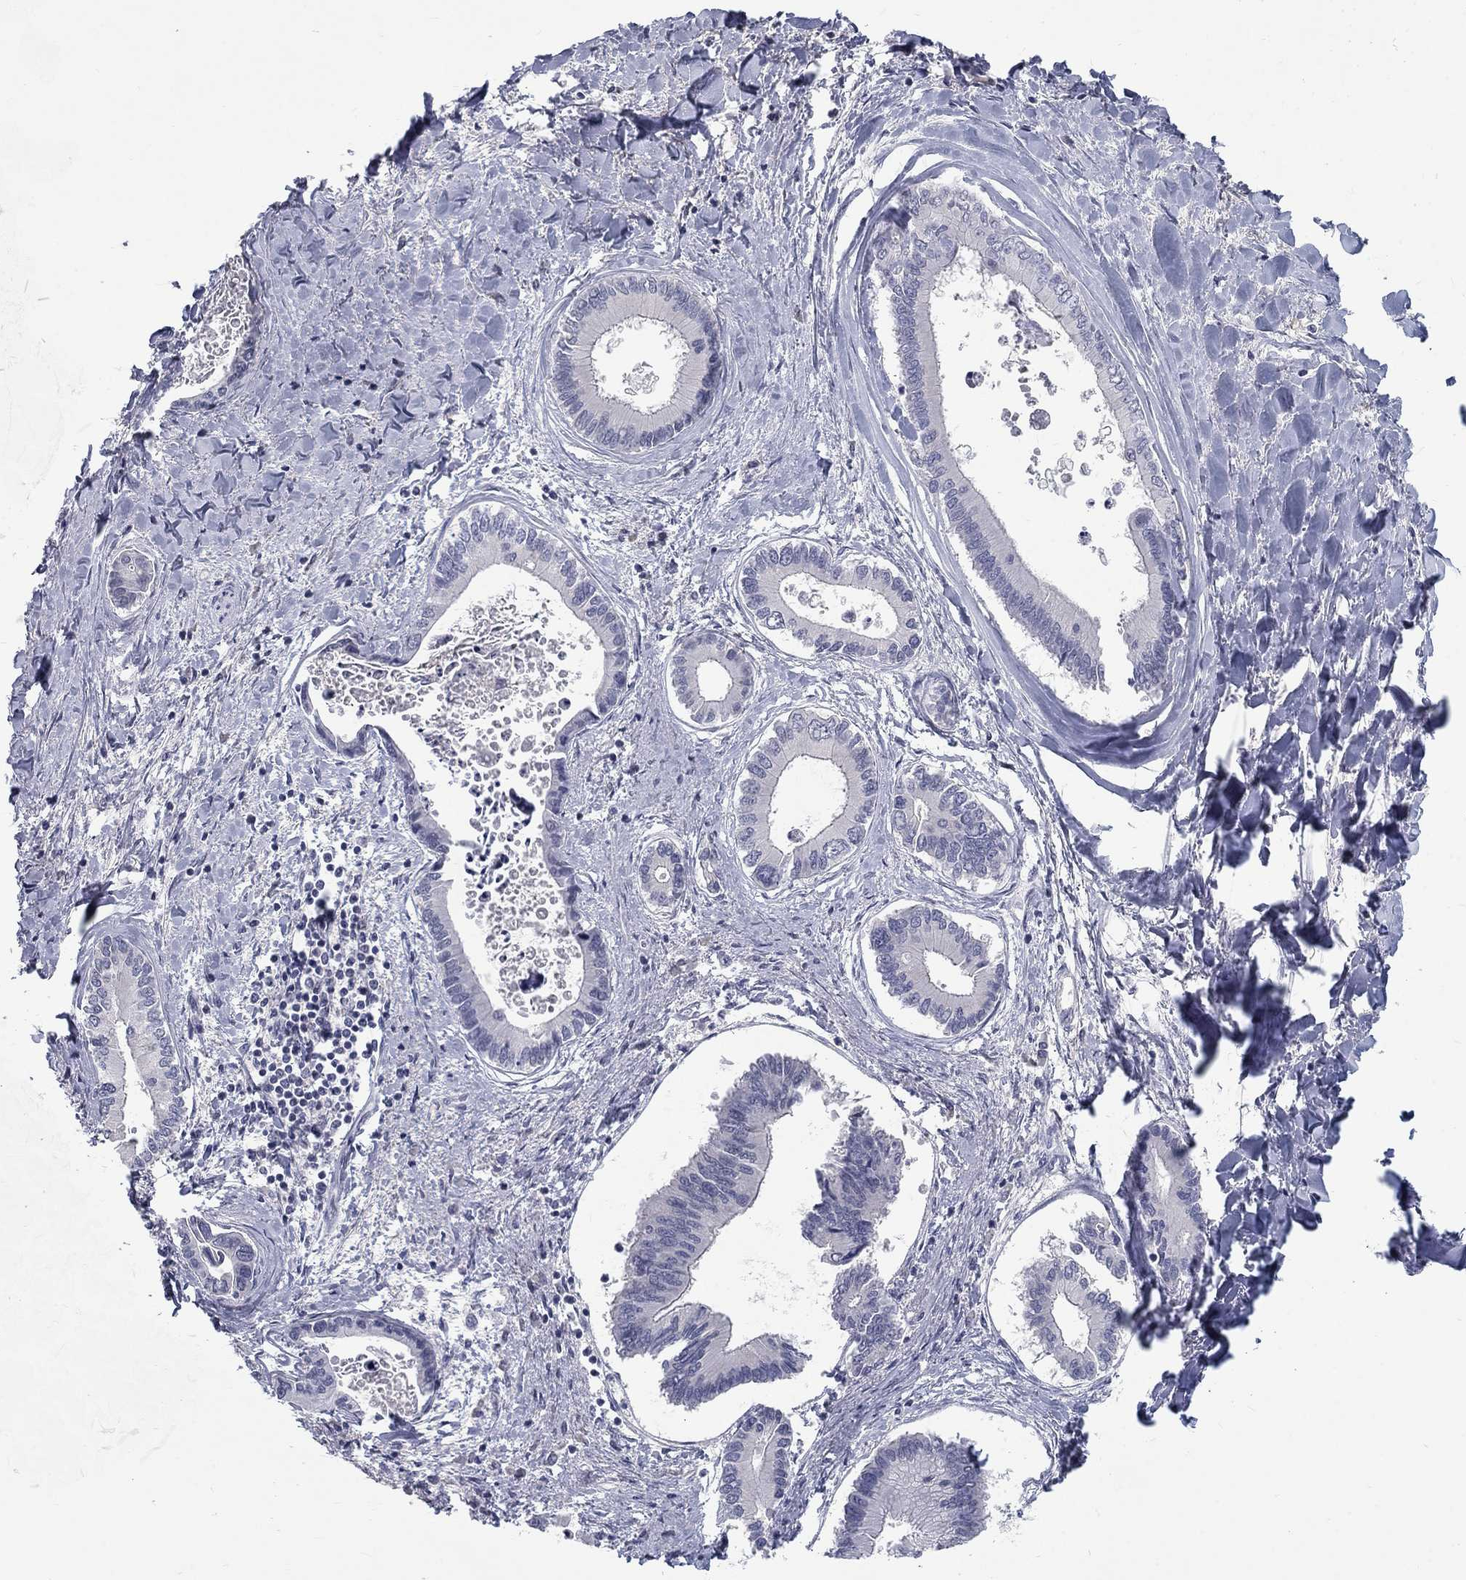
{"staining": {"intensity": "negative", "quantity": "none", "location": "none"}, "tissue": "liver cancer", "cell_type": "Tumor cells", "image_type": "cancer", "snomed": [{"axis": "morphology", "description": "Cholangiocarcinoma"}, {"axis": "topography", "description": "Liver"}], "caption": "Tumor cells are negative for protein expression in human liver cancer.", "gene": "PTH1R", "patient": {"sex": "male", "age": 66}}